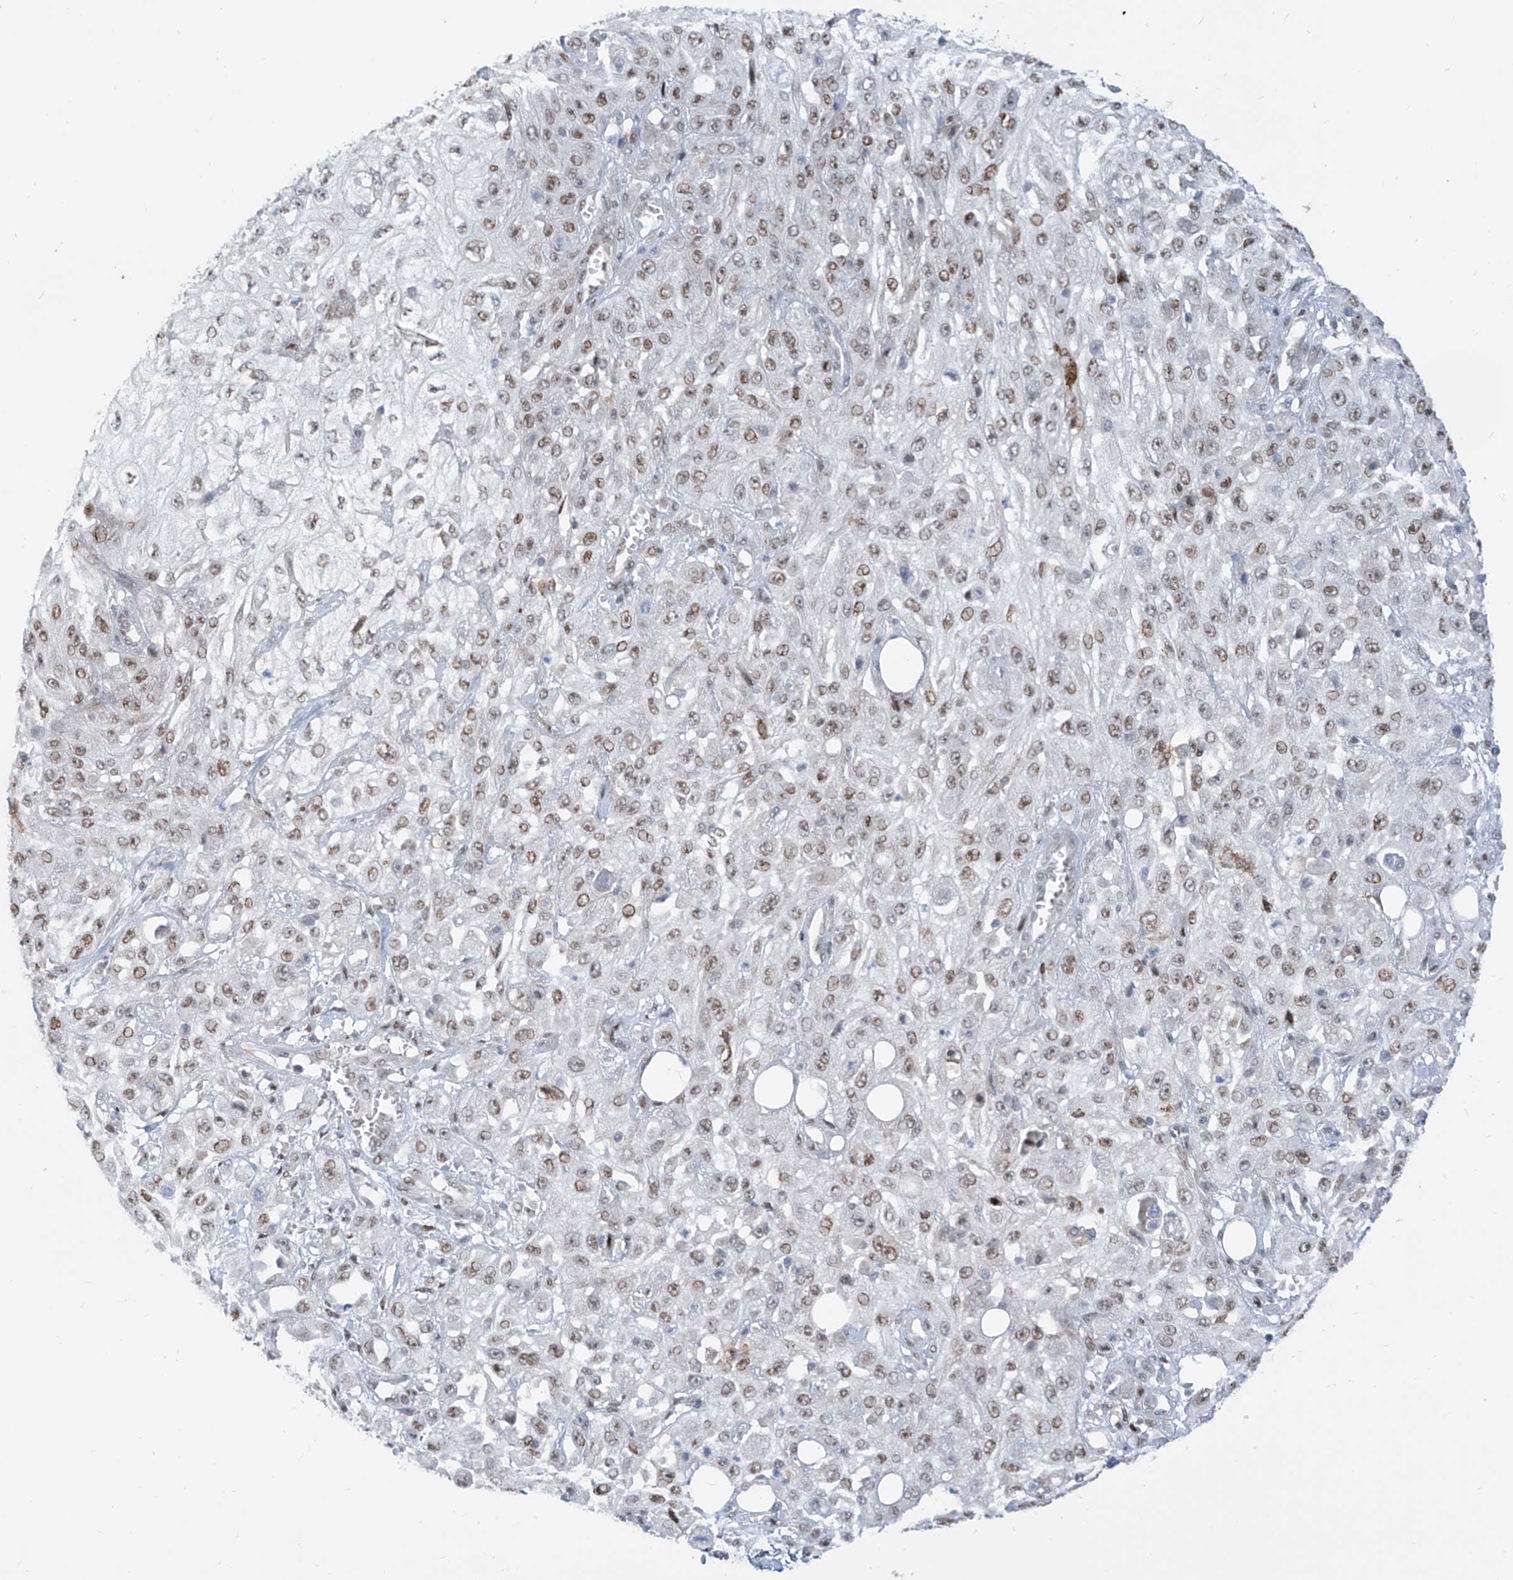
{"staining": {"intensity": "weak", "quantity": ">75%", "location": "nuclear"}, "tissue": "skin cancer", "cell_type": "Tumor cells", "image_type": "cancer", "snomed": [{"axis": "morphology", "description": "Squamous cell carcinoma, NOS"}, {"axis": "morphology", "description": "Squamous cell carcinoma, metastatic, NOS"}, {"axis": "topography", "description": "Skin"}, {"axis": "topography", "description": "Lymph node"}], "caption": "IHC of skin metastatic squamous cell carcinoma demonstrates low levels of weak nuclear expression in approximately >75% of tumor cells.", "gene": "LIN9", "patient": {"sex": "male", "age": 75}}